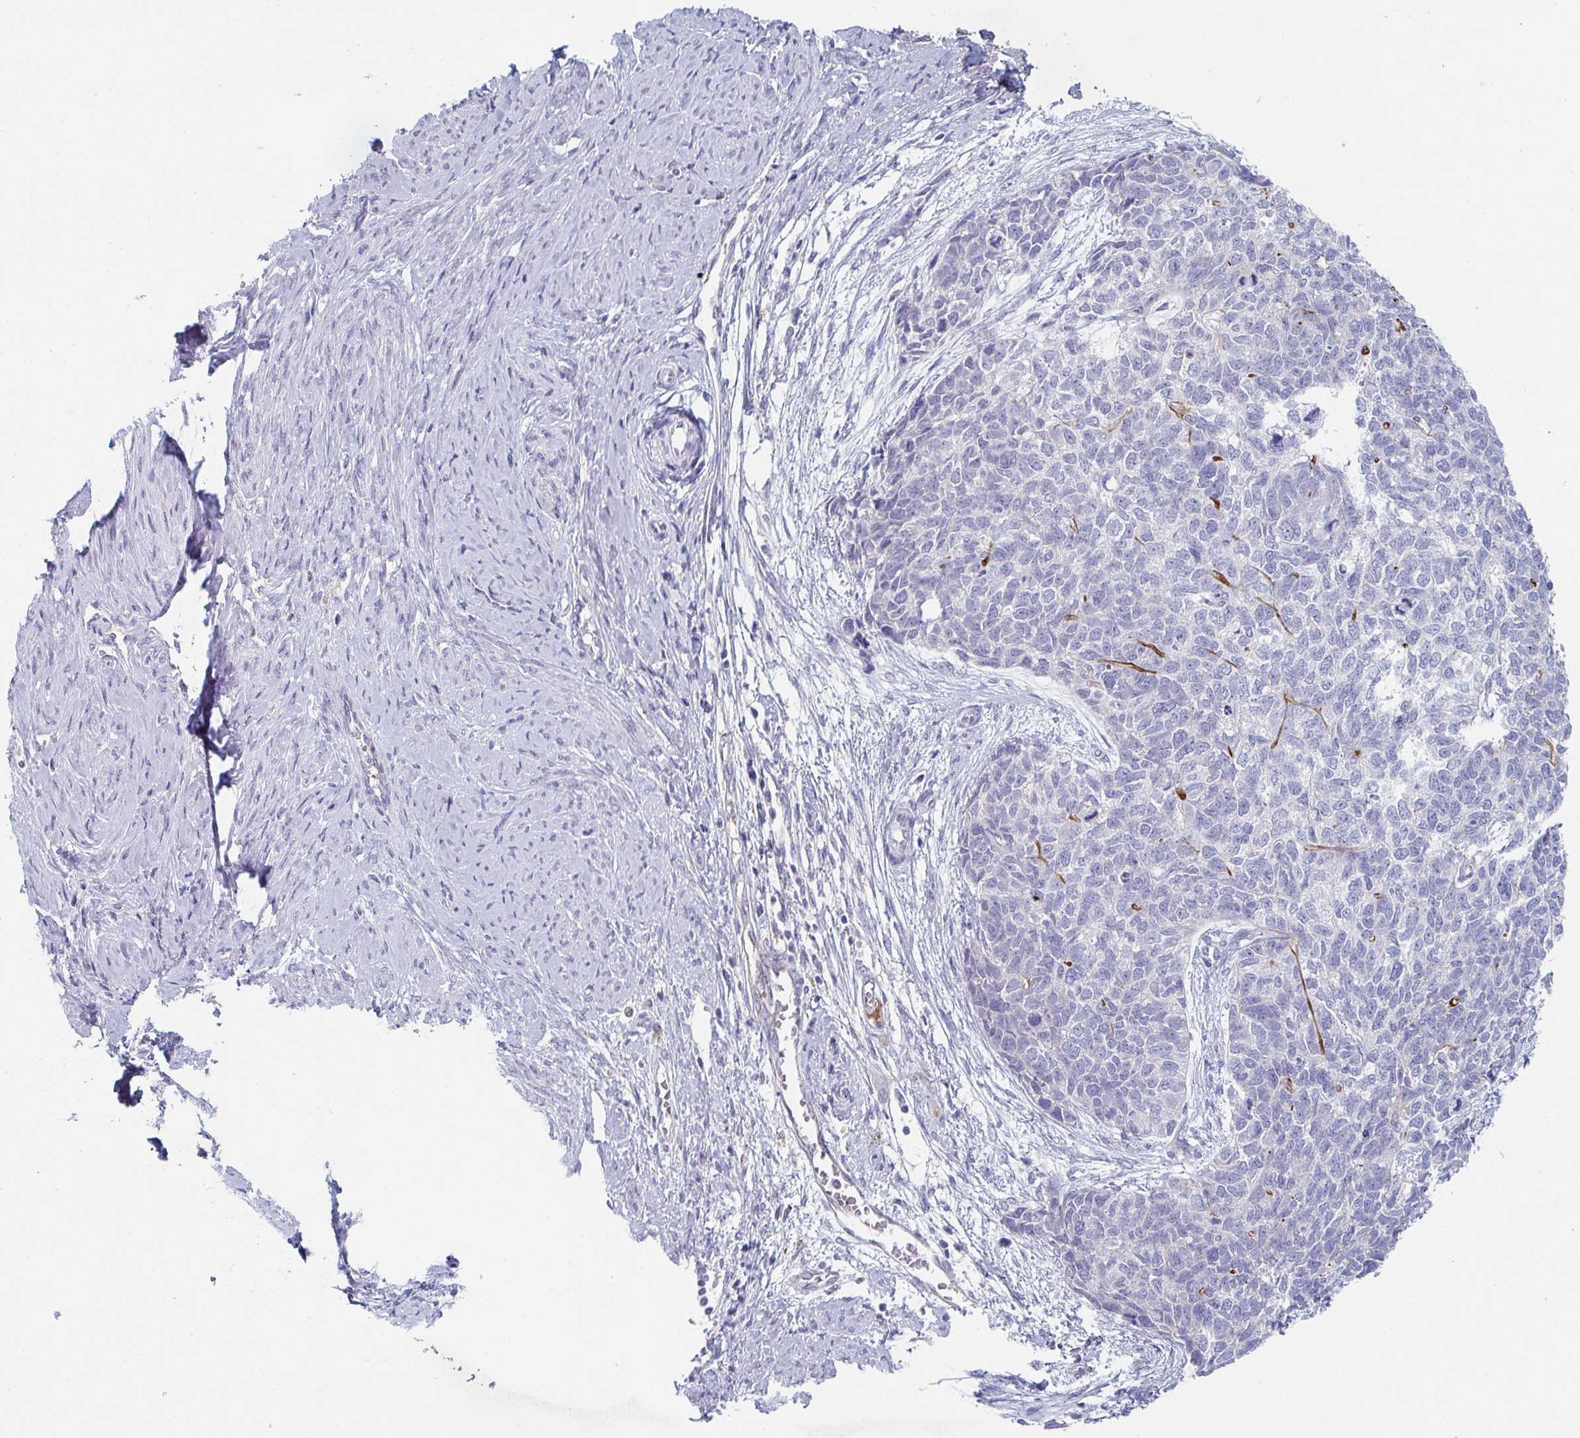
{"staining": {"intensity": "negative", "quantity": "none", "location": "none"}, "tissue": "cervical cancer", "cell_type": "Tumor cells", "image_type": "cancer", "snomed": [{"axis": "morphology", "description": "Squamous cell carcinoma, NOS"}, {"axis": "topography", "description": "Cervix"}], "caption": "Cervical squamous cell carcinoma stained for a protein using immunohistochemistry exhibits no staining tumor cells.", "gene": "ADAM21", "patient": {"sex": "female", "age": 63}}